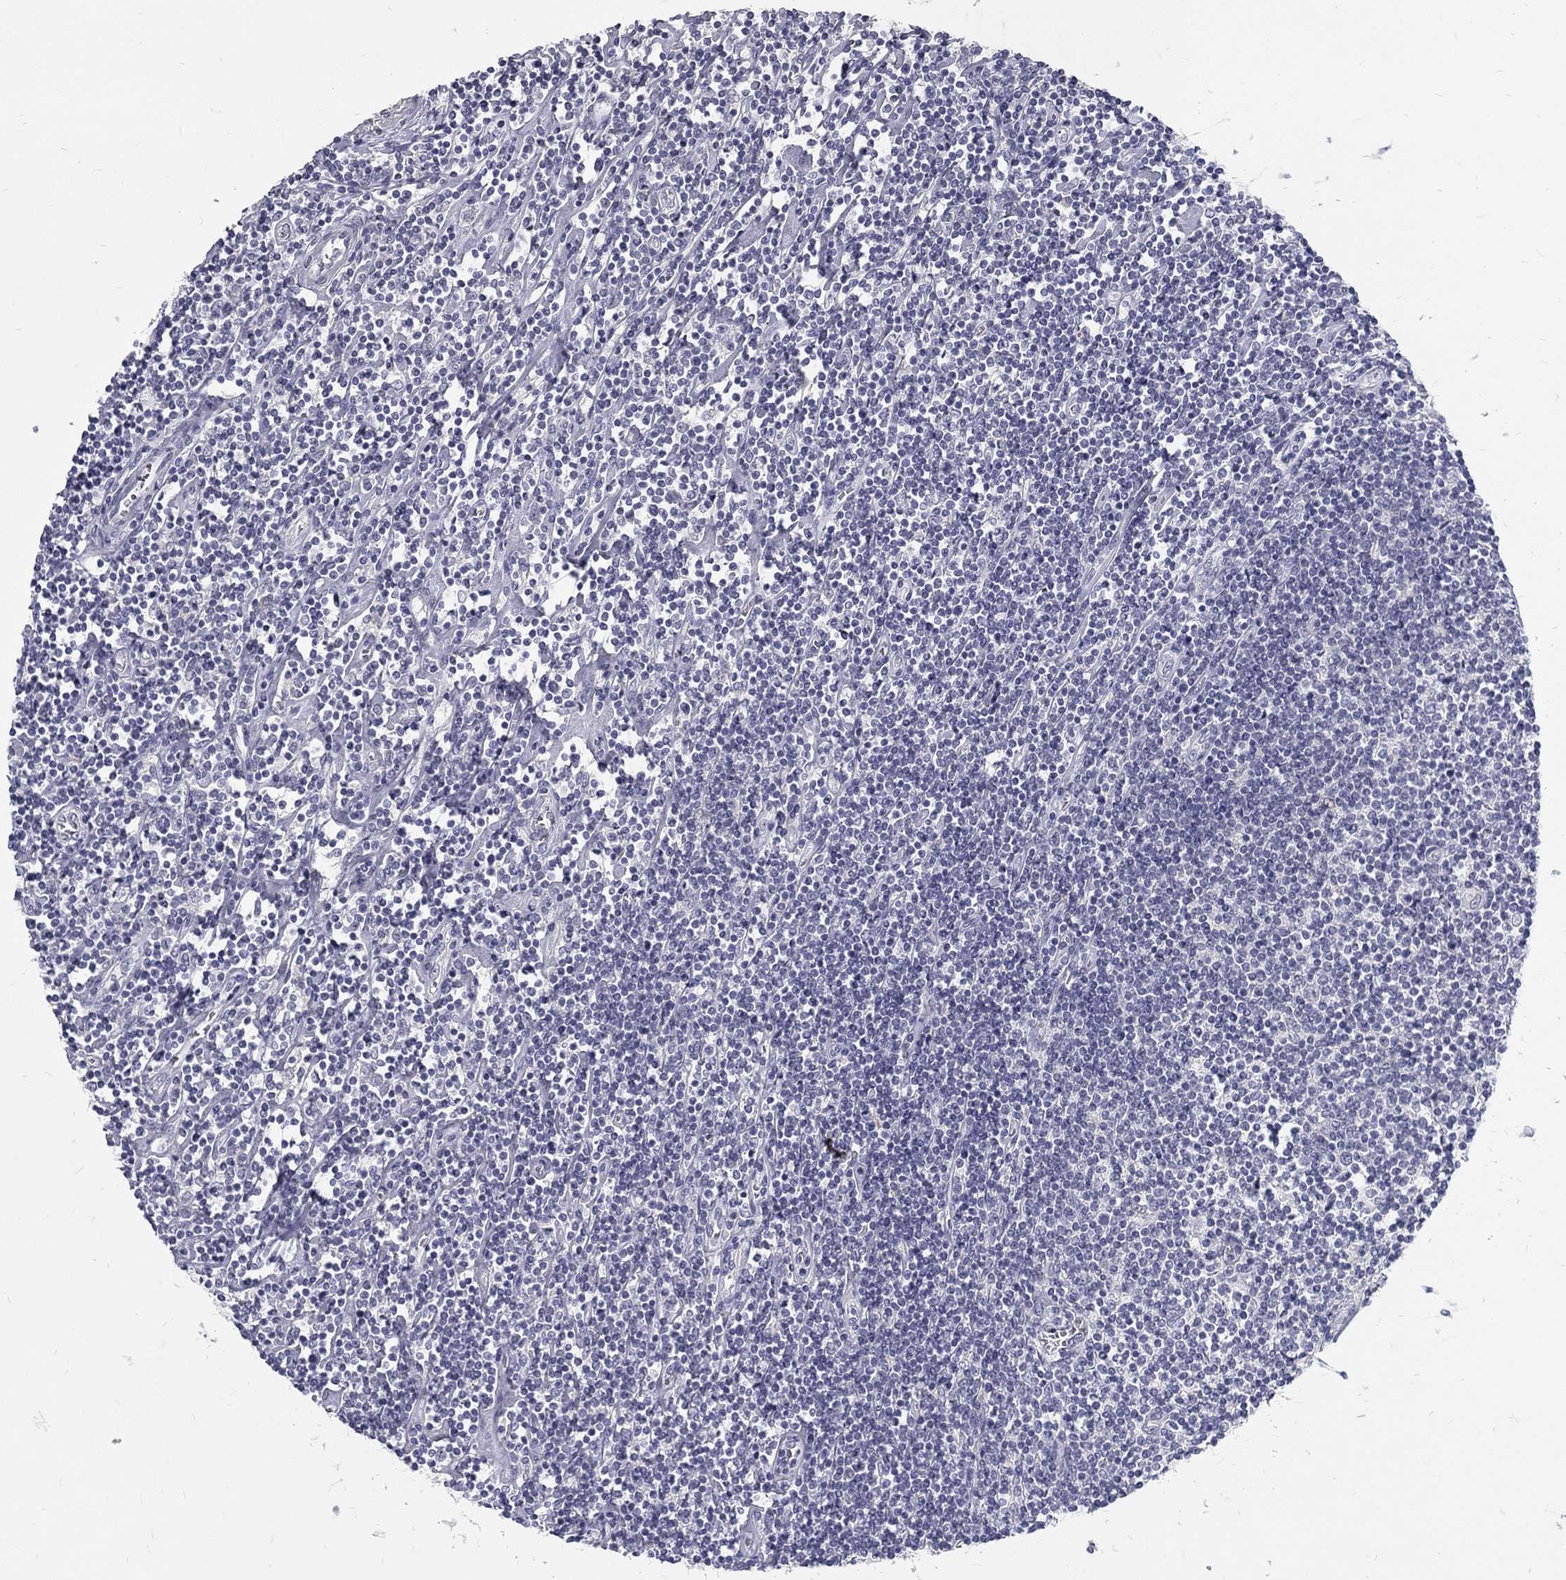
{"staining": {"intensity": "negative", "quantity": "none", "location": "none"}, "tissue": "lymphoma", "cell_type": "Tumor cells", "image_type": "cancer", "snomed": [{"axis": "morphology", "description": "Hodgkin's disease, NOS"}, {"axis": "topography", "description": "Lymph node"}], "caption": "DAB immunohistochemical staining of human lymphoma exhibits no significant positivity in tumor cells.", "gene": "NOS1", "patient": {"sex": "male", "age": 40}}